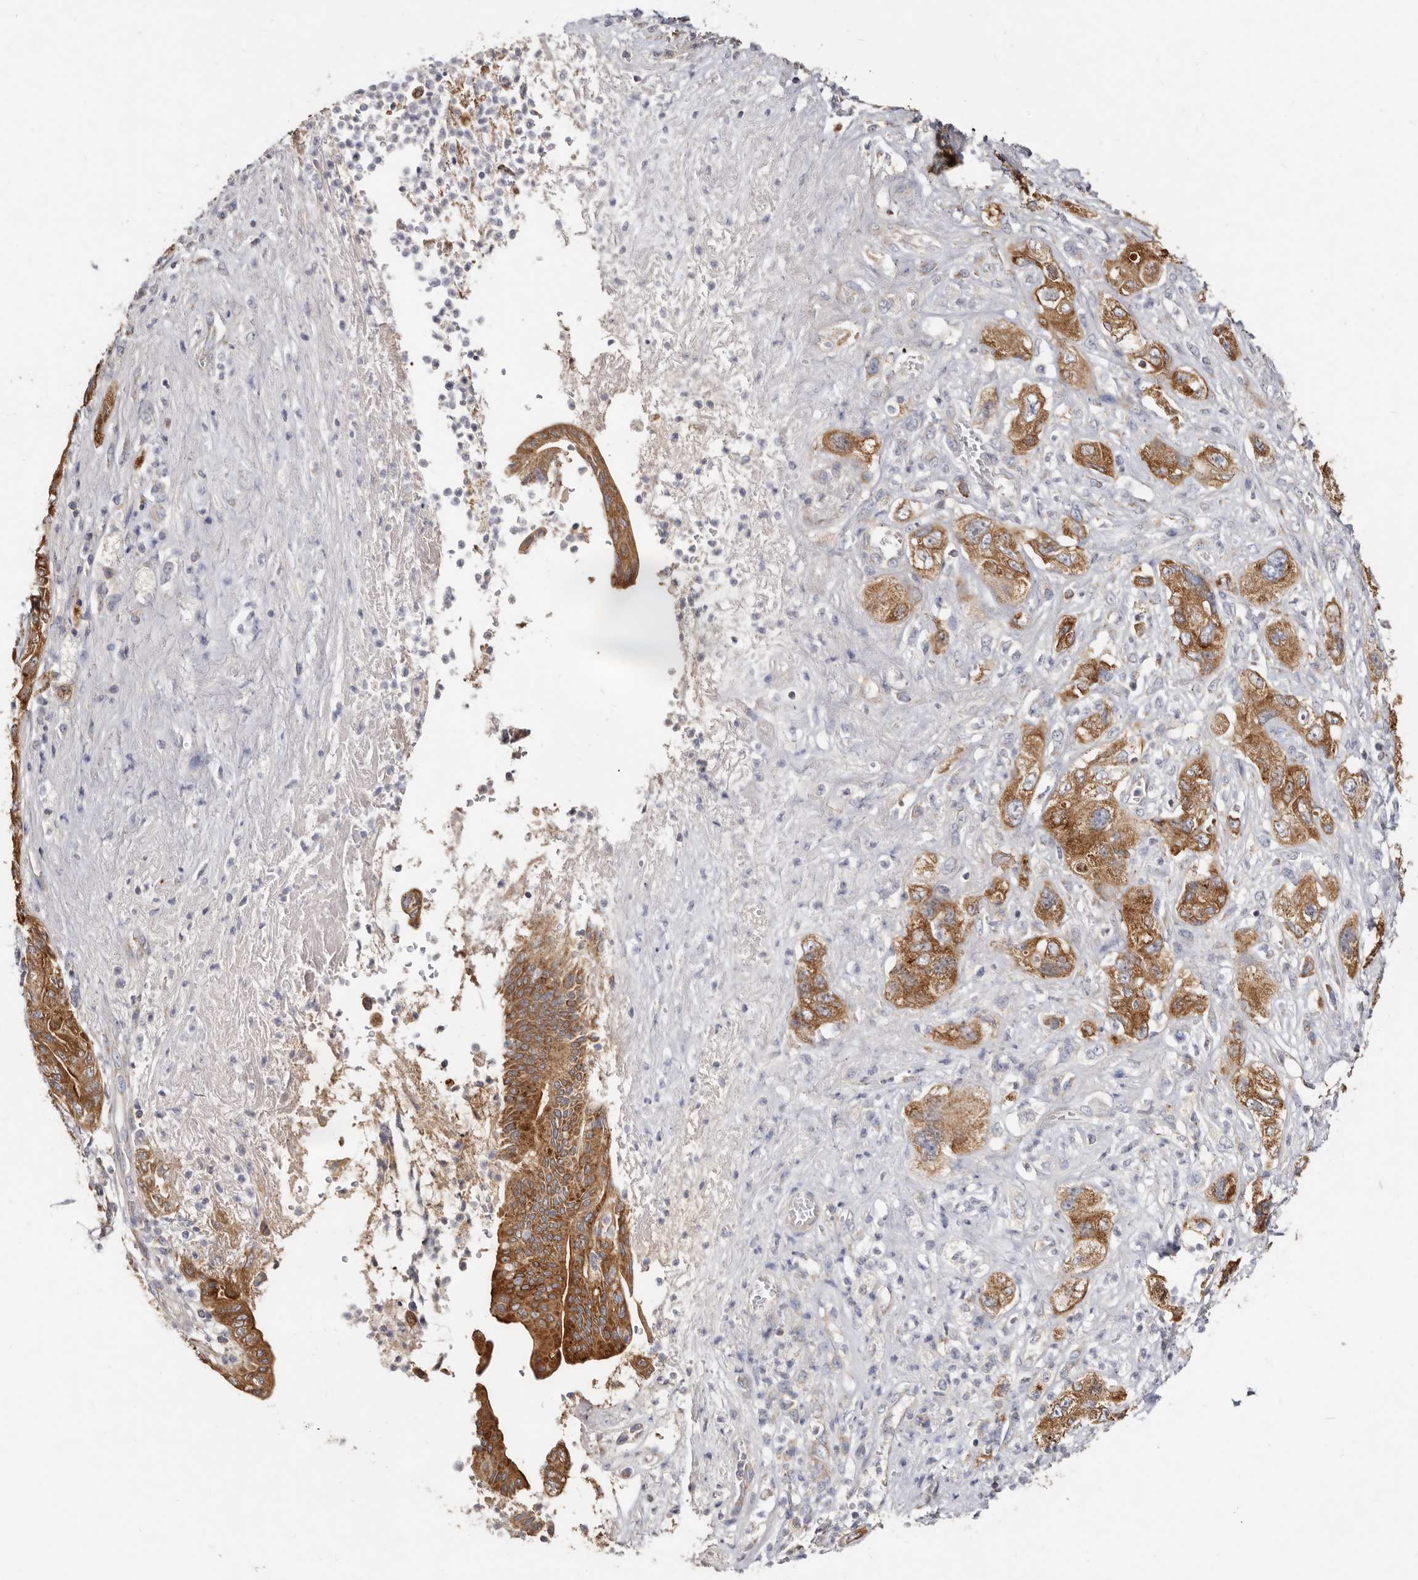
{"staining": {"intensity": "moderate", "quantity": ">75%", "location": "cytoplasmic/membranous"}, "tissue": "pancreatic cancer", "cell_type": "Tumor cells", "image_type": "cancer", "snomed": [{"axis": "morphology", "description": "Adenocarcinoma, NOS"}, {"axis": "topography", "description": "Pancreas"}], "caption": "Protein expression analysis of human pancreatic adenocarcinoma reveals moderate cytoplasmic/membranous staining in approximately >75% of tumor cells. The staining was performed using DAB to visualize the protein expression in brown, while the nuclei were stained in blue with hematoxylin (Magnification: 20x).", "gene": "BAIAP2L1", "patient": {"sex": "female", "age": 73}}